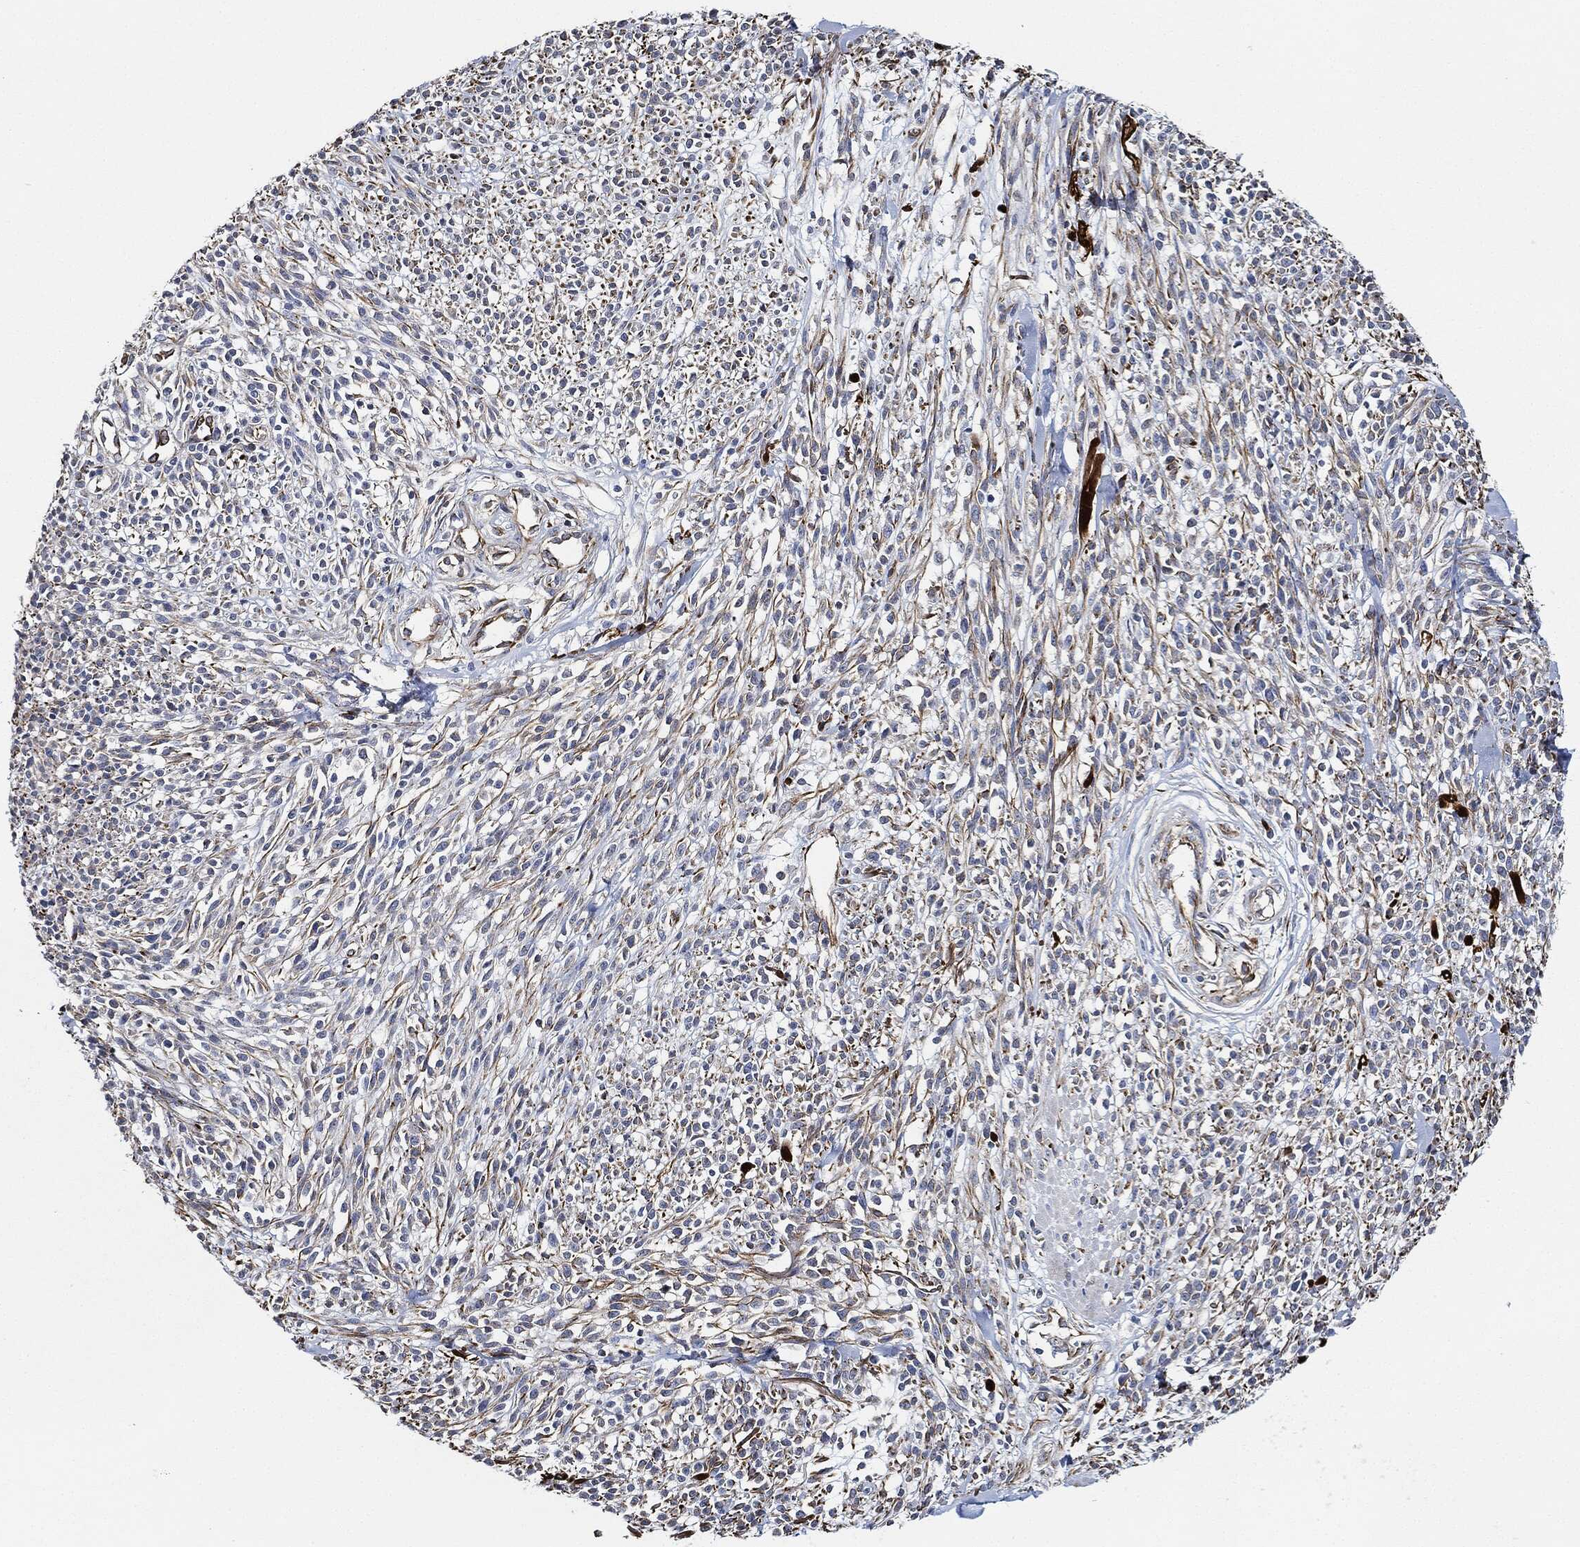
{"staining": {"intensity": "negative", "quantity": "none", "location": "none"}, "tissue": "melanoma", "cell_type": "Tumor cells", "image_type": "cancer", "snomed": [{"axis": "morphology", "description": "Malignant melanoma, NOS"}, {"axis": "topography", "description": "Skin"}, {"axis": "topography", "description": "Skin of trunk"}], "caption": "Melanoma stained for a protein using immunohistochemistry shows no staining tumor cells.", "gene": "THSD1", "patient": {"sex": "male", "age": 74}}